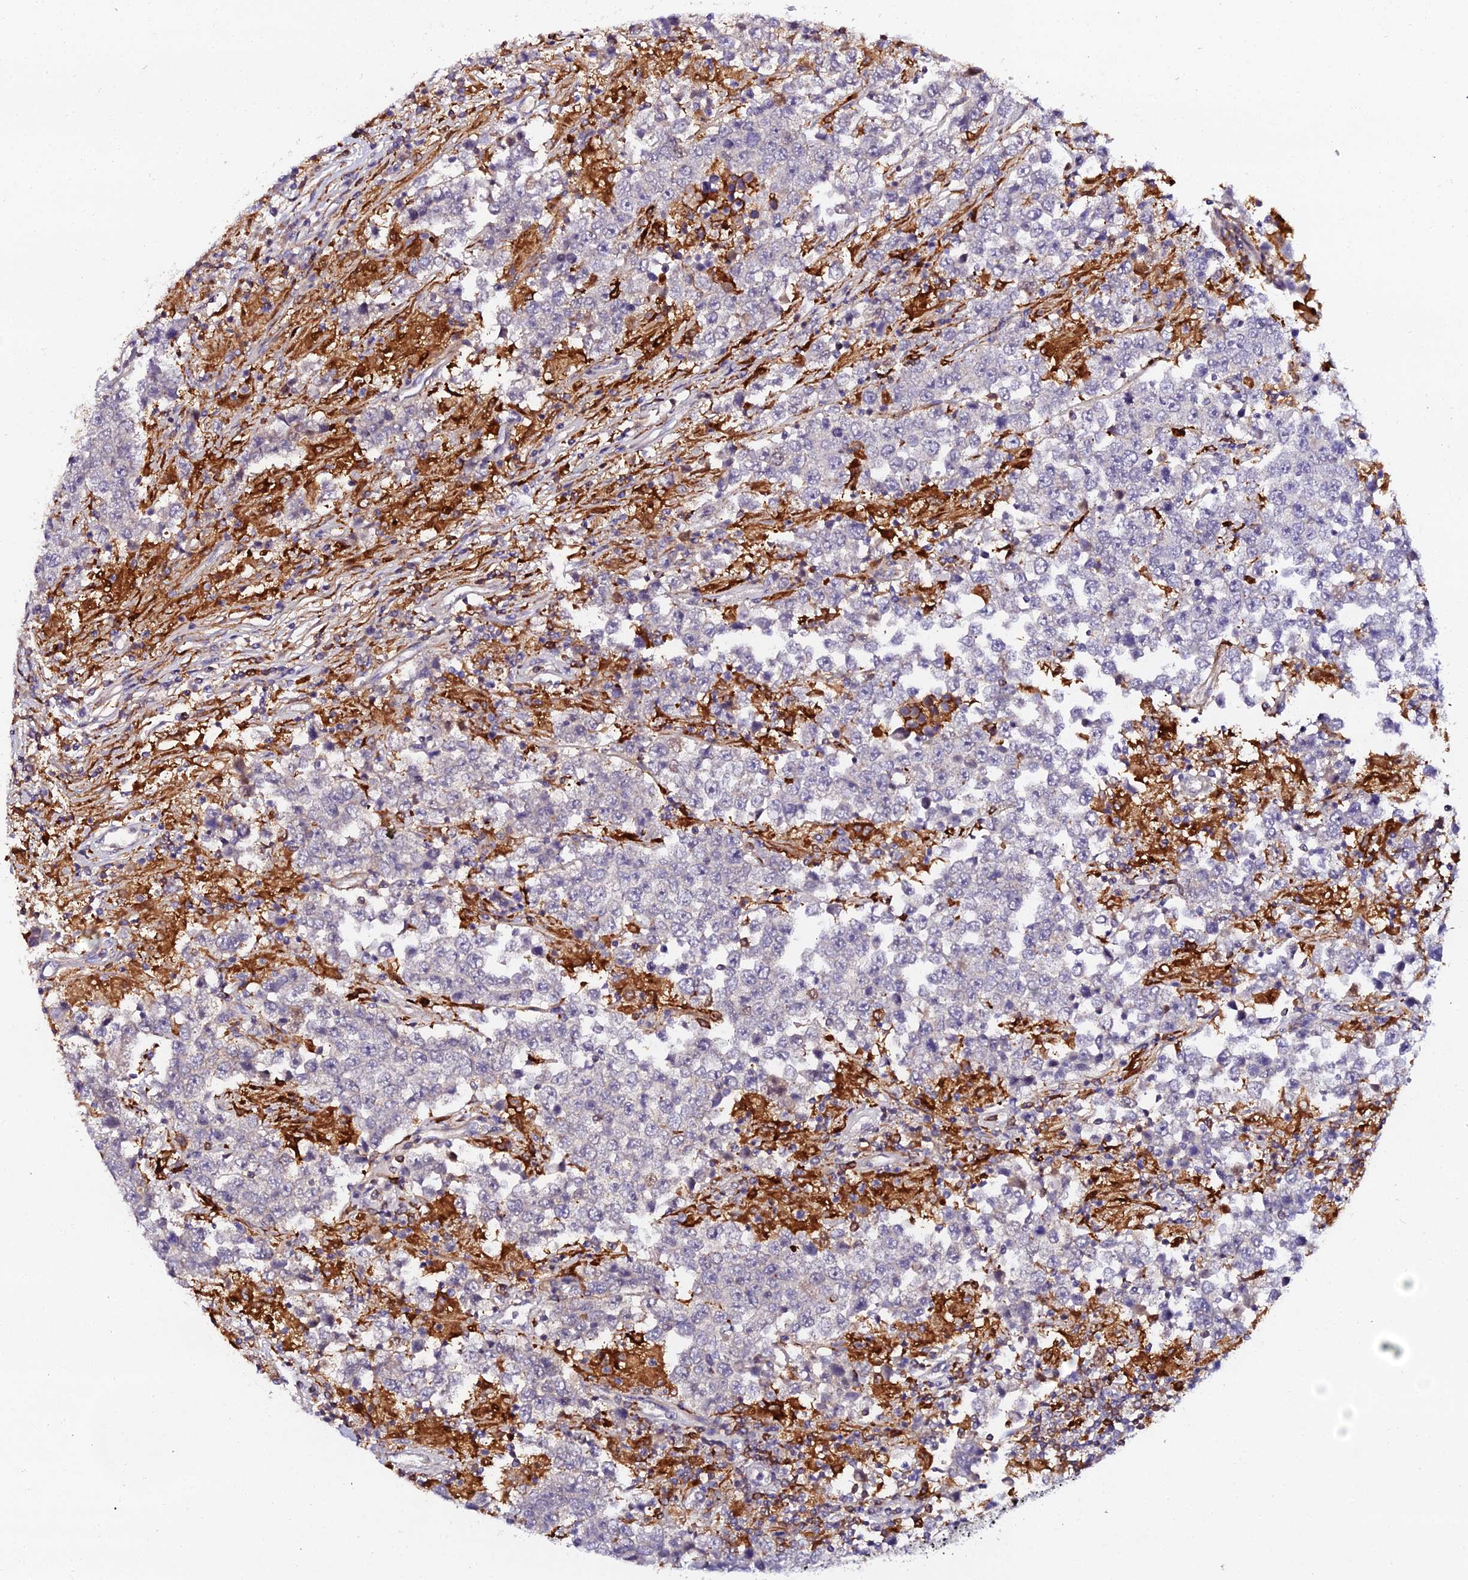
{"staining": {"intensity": "negative", "quantity": "none", "location": "none"}, "tissue": "testis cancer", "cell_type": "Tumor cells", "image_type": "cancer", "snomed": [{"axis": "morphology", "description": "Normal tissue, NOS"}, {"axis": "morphology", "description": "Urothelial carcinoma, High grade"}, {"axis": "morphology", "description": "Seminoma, NOS"}, {"axis": "morphology", "description": "Carcinoma, Embryonal, NOS"}, {"axis": "topography", "description": "Urinary bladder"}, {"axis": "topography", "description": "Testis"}], "caption": "A high-resolution histopathology image shows IHC staining of urothelial carcinoma (high-grade) (testis), which shows no significant expression in tumor cells.", "gene": "IL4I1", "patient": {"sex": "male", "age": 41}}